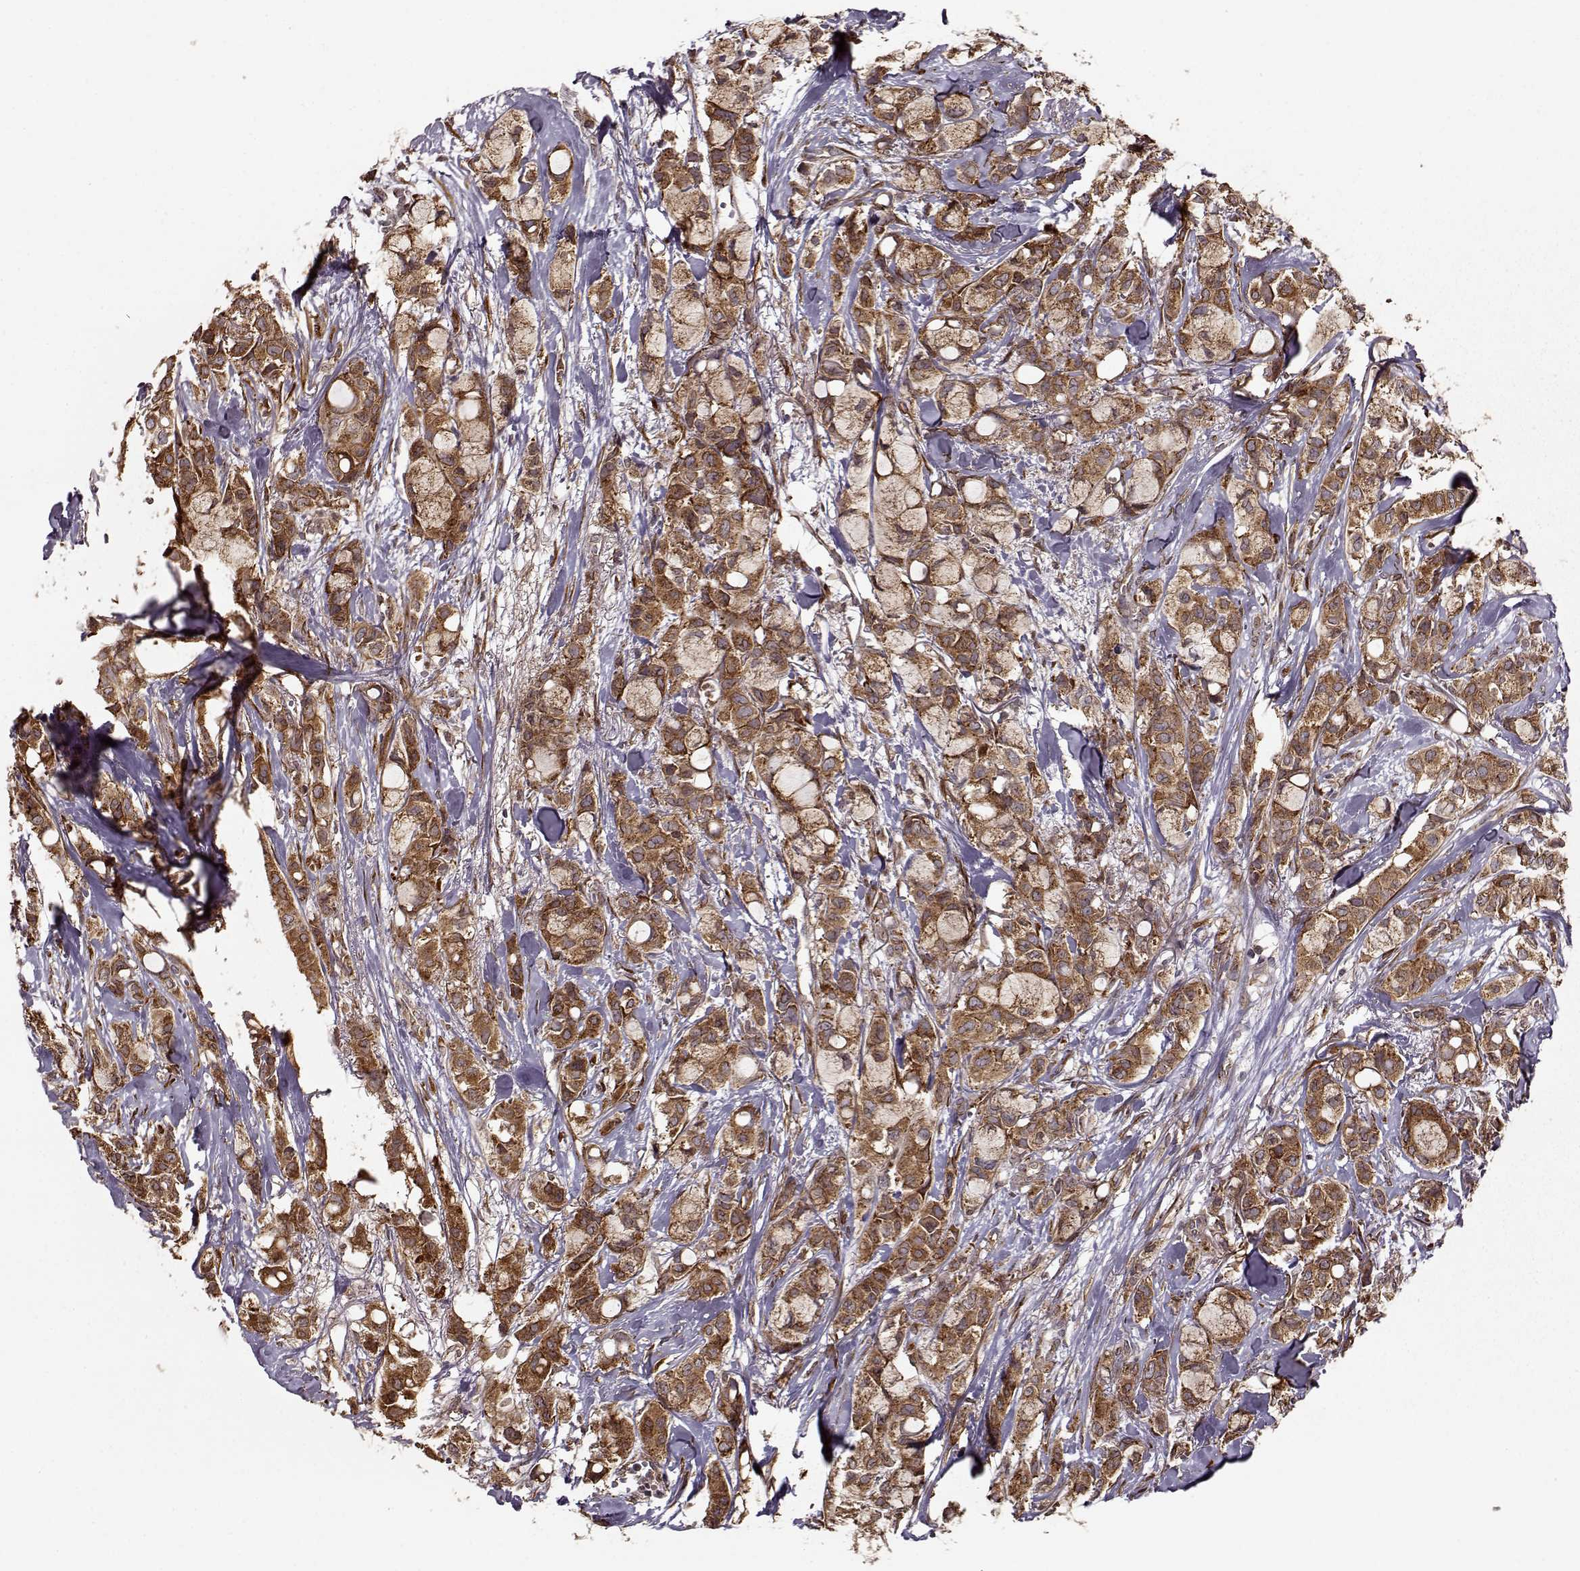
{"staining": {"intensity": "strong", "quantity": ">75%", "location": "cytoplasmic/membranous"}, "tissue": "breast cancer", "cell_type": "Tumor cells", "image_type": "cancer", "snomed": [{"axis": "morphology", "description": "Duct carcinoma"}, {"axis": "topography", "description": "Breast"}], "caption": "Immunohistochemistry (IHC) histopathology image of human breast intraductal carcinoma stained for a protein (brown), which displays high levels of strong cytoplasmic/membranous staining in about >75% of tumor cells.", "gene": "YIPF5", "patient": {"sex": "female", "age": 85}}